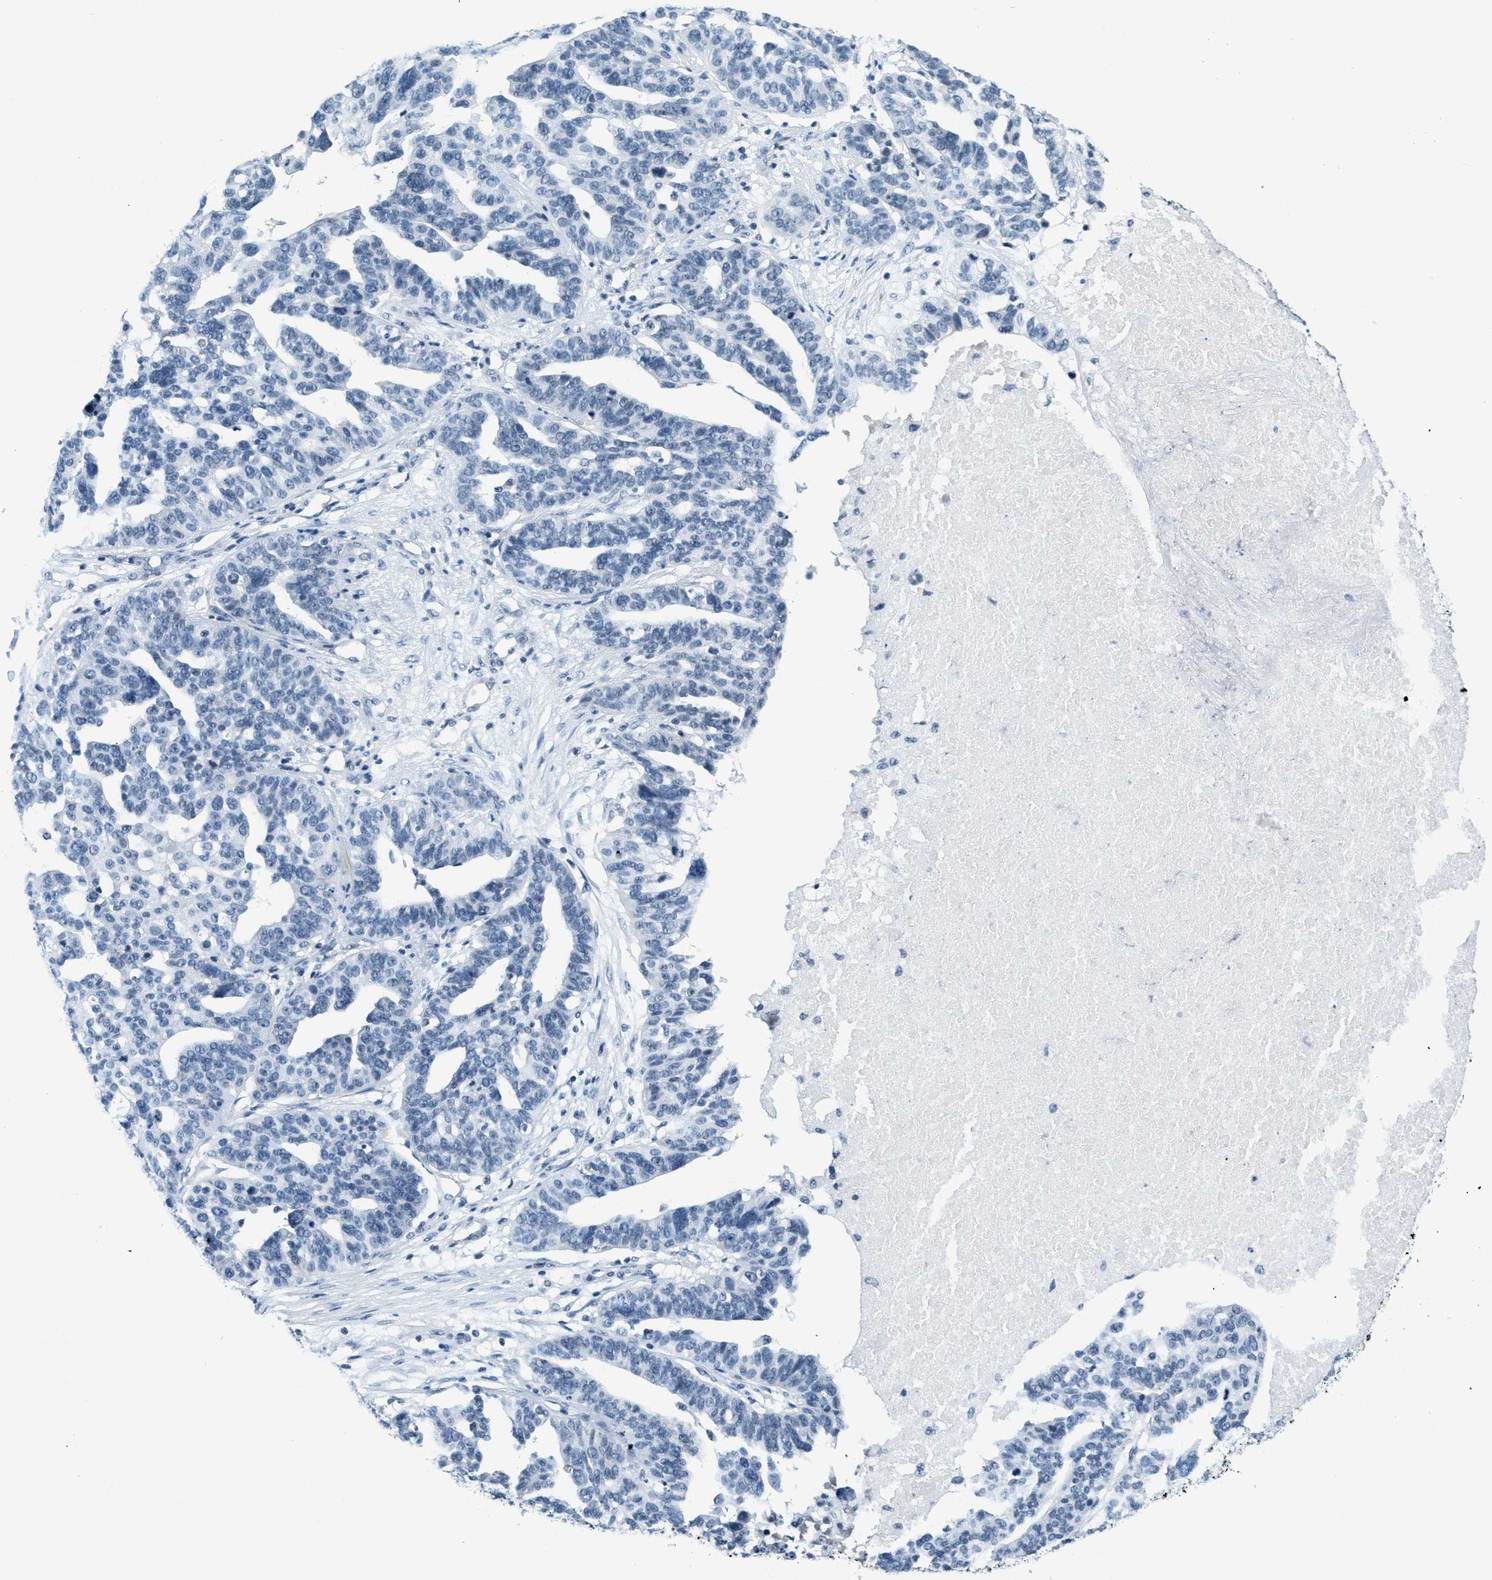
{"staining": {"intensity": "negative", "quantity": "none", "location": "none"}, "tissue": "ovarian cancer", "cell_type": "Tumor cells", "image_type": "cancer", "snomed": [{"axis": "morphology", "description": "Cystadenocarcinoma, serous, NOS"}, {"axis": "topography", "description": "Ovary"}], "caption": "Immunohistochemistry of human serous cystadenocarcinoma (ovarian) reveals no staining in tumor cells.", "gene": "CA4", "patient": {"sex": "female", "age": 59}}